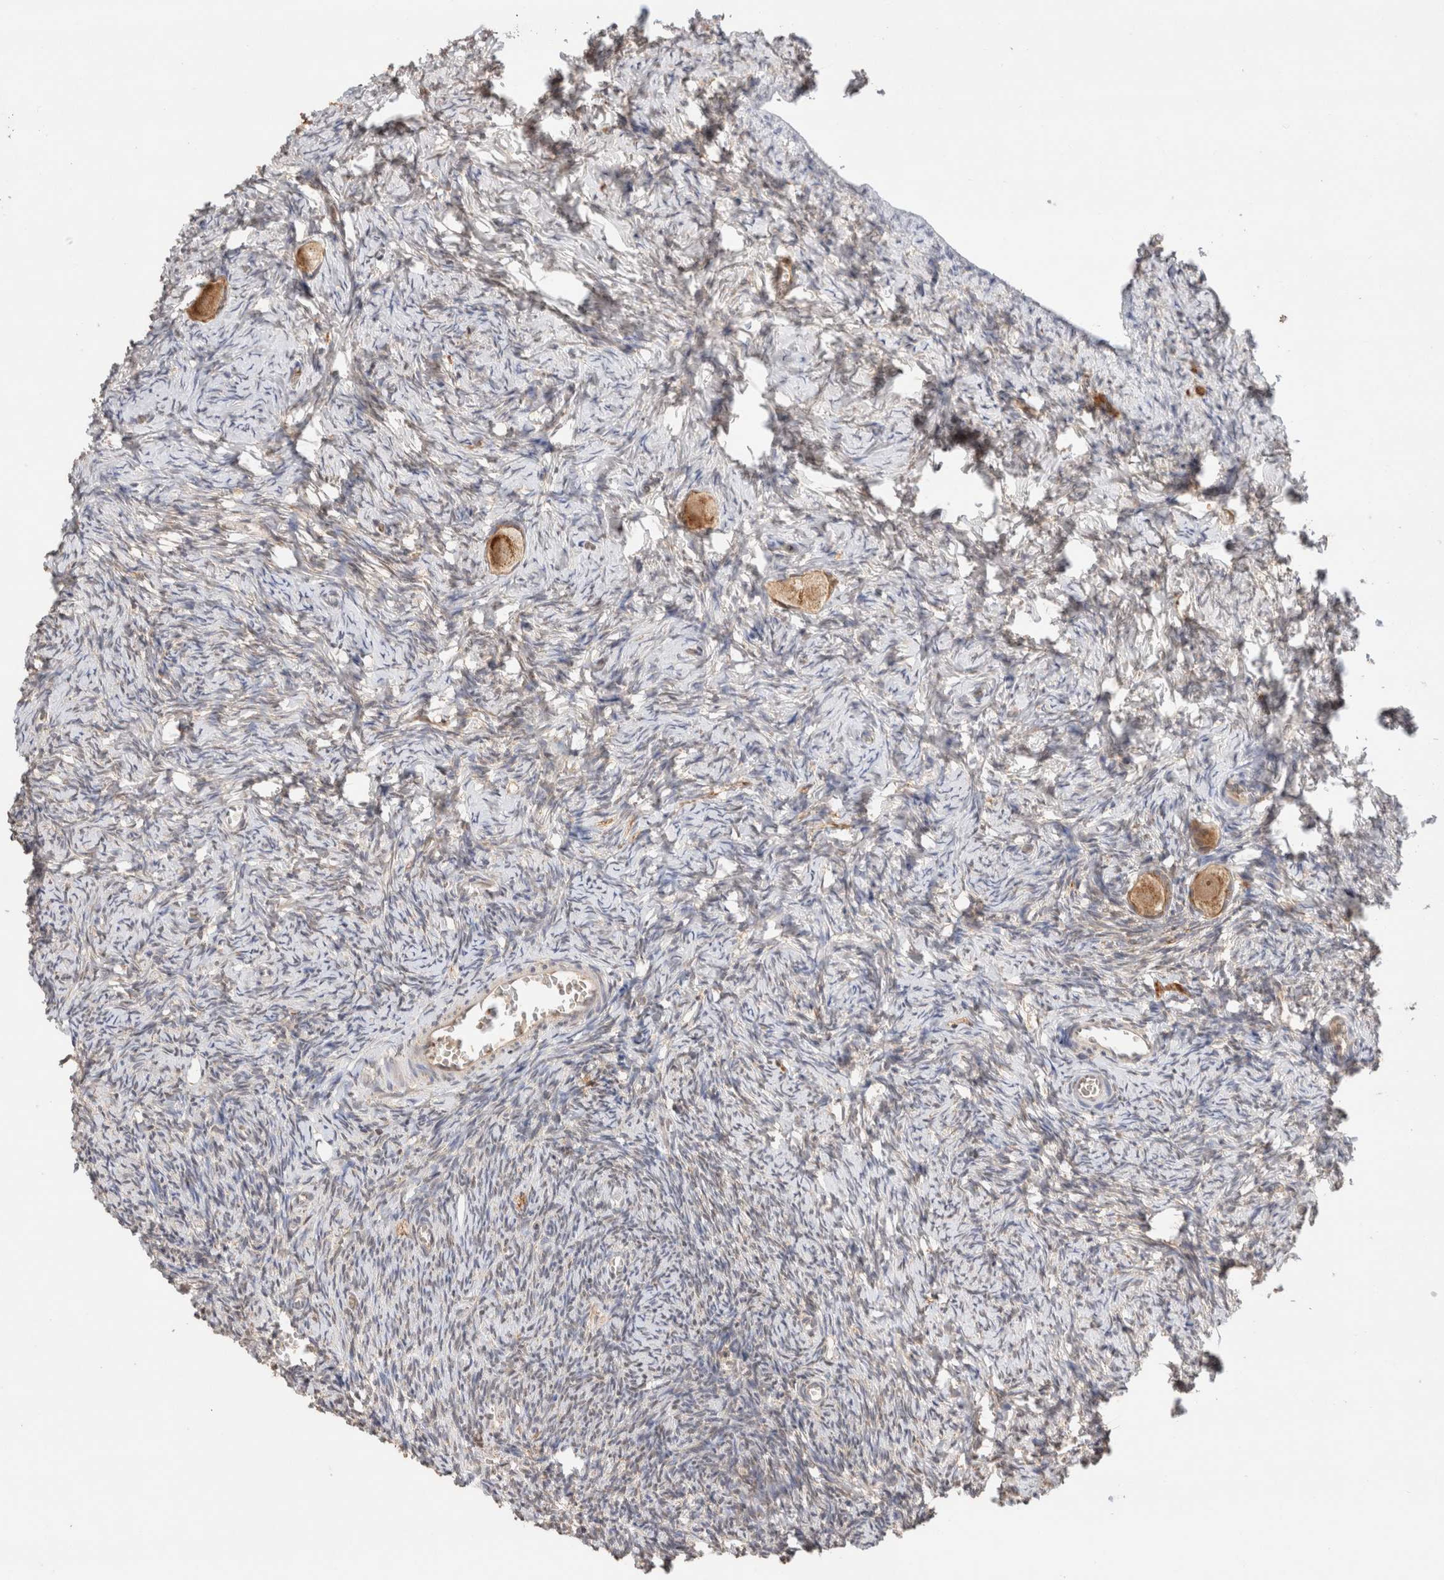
{"staining": {"intensity": "moderate", "quantity": ">75%", "location": "cytoplasmic/membranous,nuclear"}, "tissue": "ovary", "cell_type": "Follicle cells", "image_type": "normal", "snomed": [{"axis": "morphology", "description": "Normal tissue, NOS"}, {"axis": "topography", "description": "Ovary"}], "caption": "DAB (3,3'-diaminobenzidine) immunohistochemical staining of benign human ovary displays moderate cytoplasmic/membranous,nuclear protein staining in approximately >75% of follicle cells.", "gene": "CA13", "patient": {"sex": "female", "age": 27}}